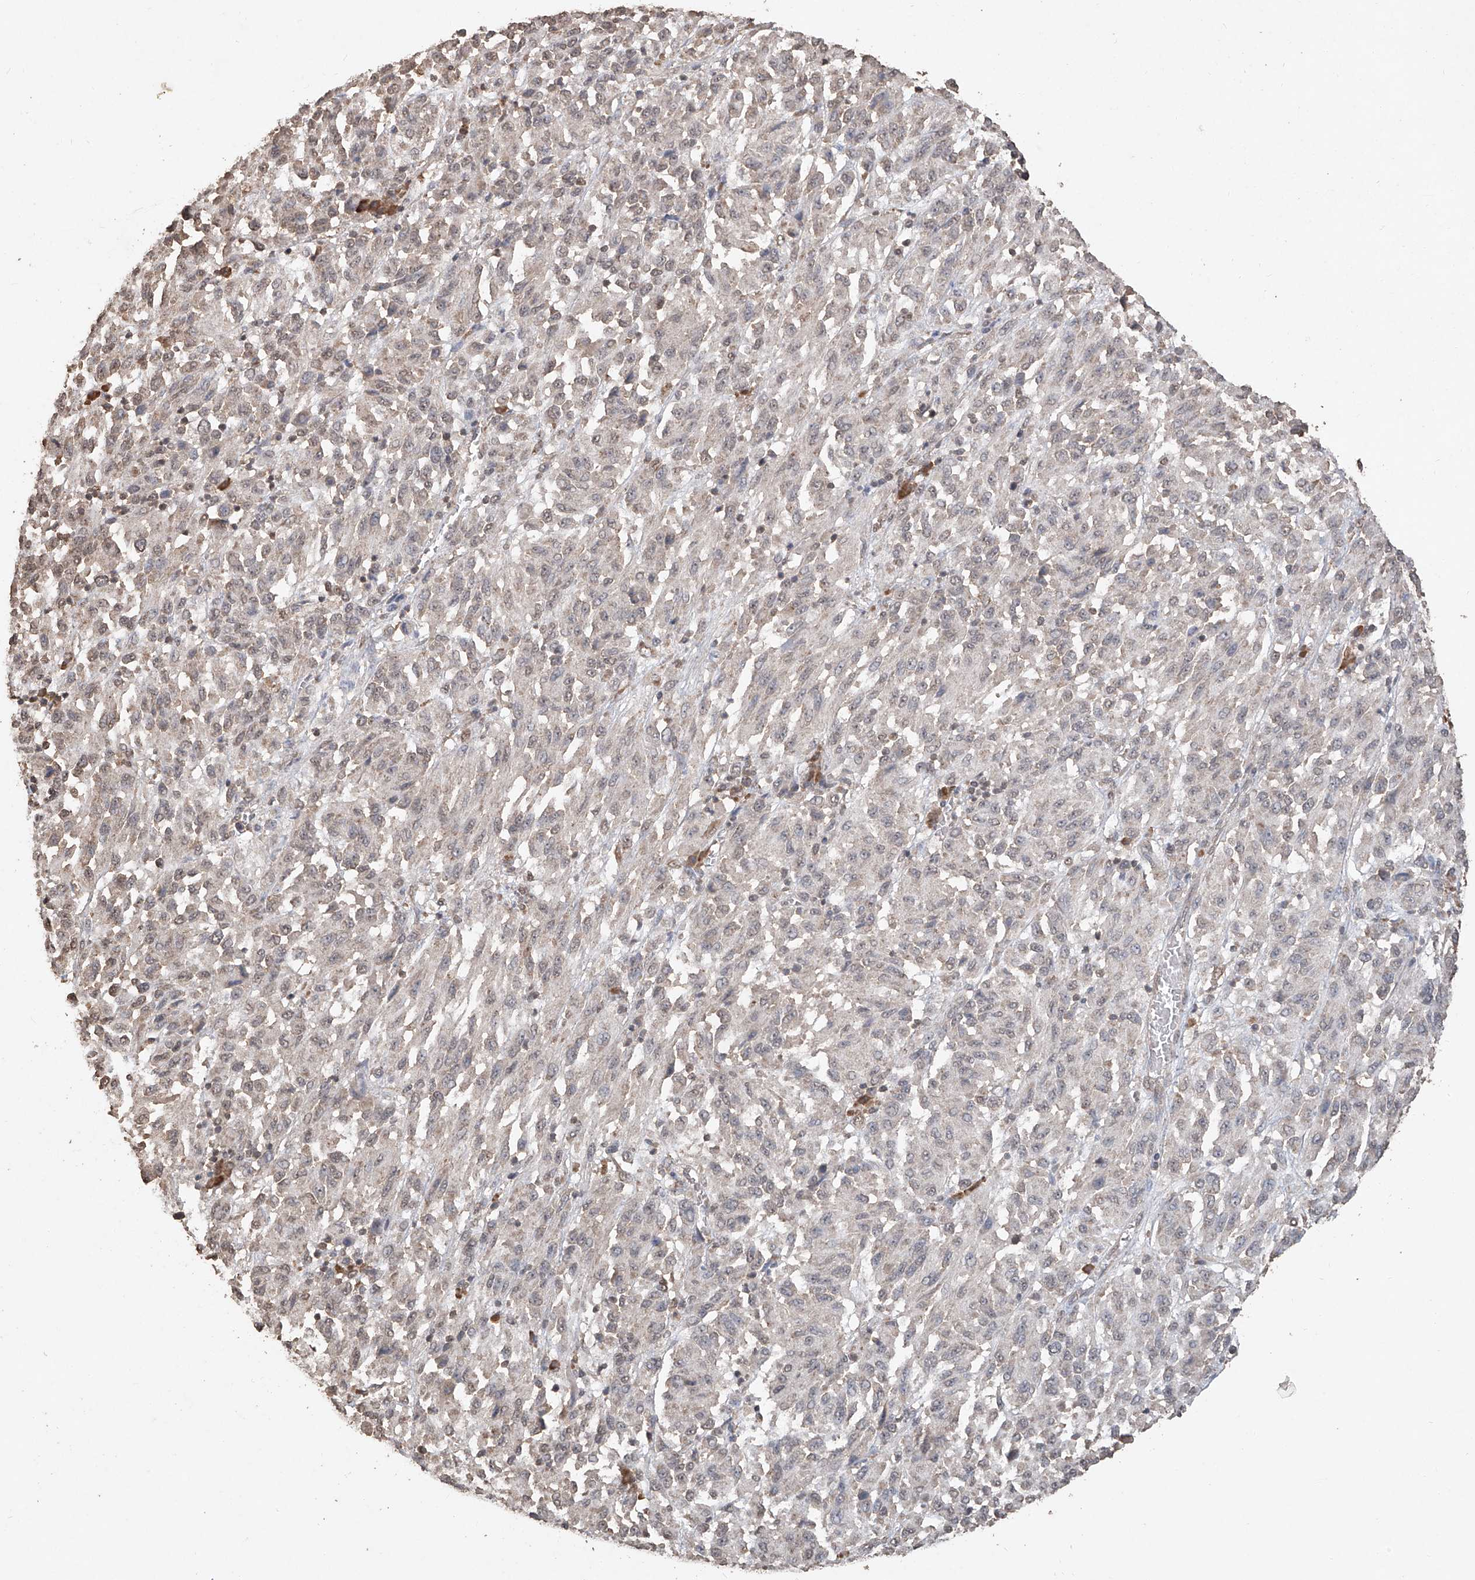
{"staining": {"intensity": "weak", "quantity": "<25%", "location": "nuclear"}, "tissue": "melanoma", "cell_type": "Tumor cells", "image_type": "cancer", "snomed": [{"axis": "morphology", "description": "Malignant melanoma, Metastatic site"}, {"axis": "topography", "description": "Lung"}], "caption": "Immunohistochemistry (IHC) of melanoma exhibits no positivity in tumor cells. (Stains: DAB (3,3'-diaminobenzidine) IHC with hematoxylin counter stain, Microscopy: brightfield microscopy at high magnification).", "gene": "ELOVL1", "patient": {"sex": "male", "age": 64}}